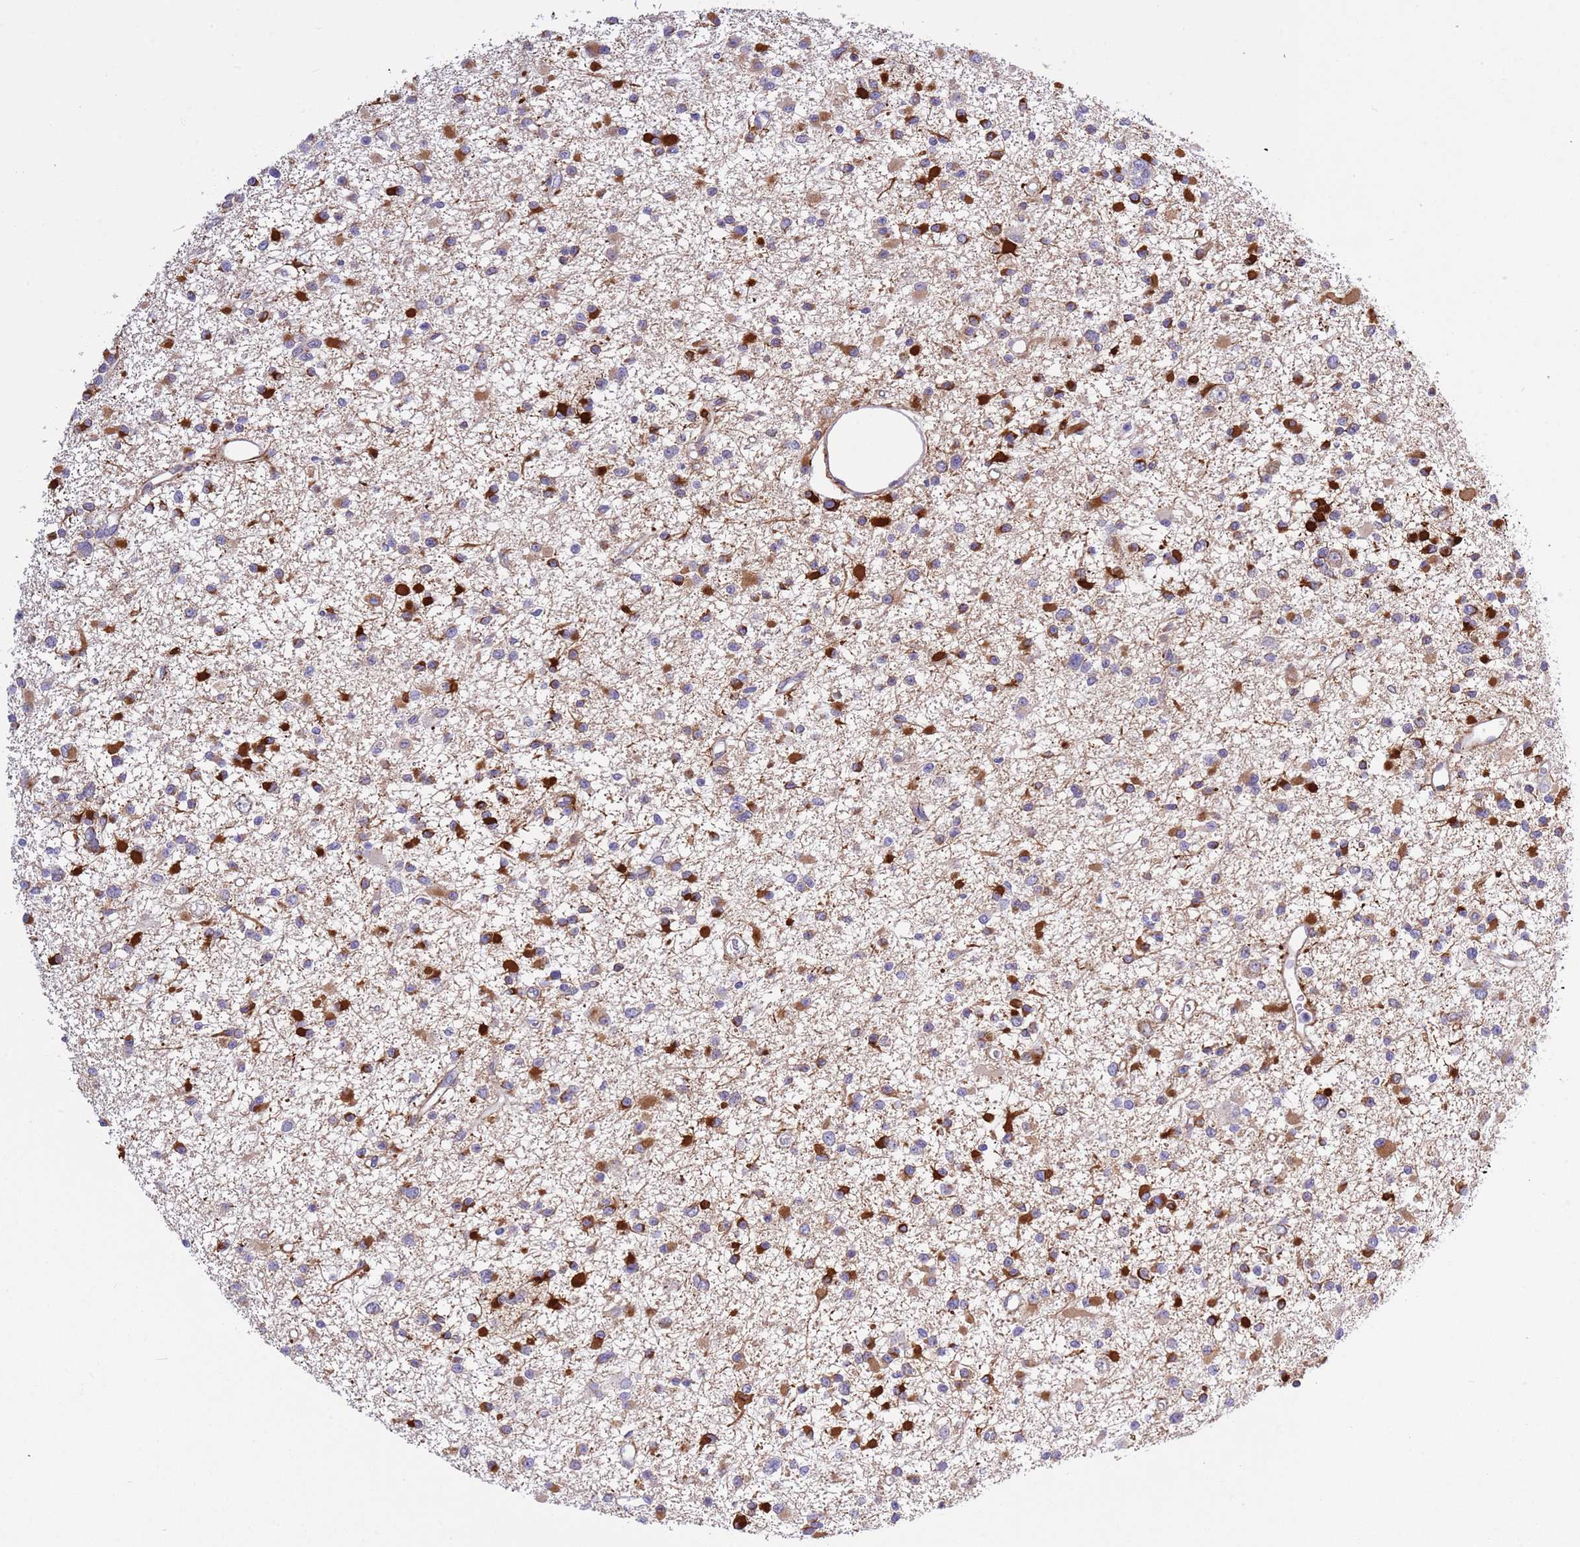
{"staining": {"intensity": "strong", "quantity": "25%-75%", "location": "cytoplasmic/membranous"}, "tissue": "glioma", "cell_type": "Tumor cells", "image_type": "cancer", "snomed": [{"axis": "morphology", "description": "Glioma, malignant, Low grade"}, {"axis": "topography", "description": "Brain"}], "caption": "High-magnification brightfield microscopy of low-grade glioma (malignant) stained with DAB (3,3'-diaminobenzidine) (brown) and counterstained with hematoxylin (blue). tumor cells exhibit strong cytoplasmic/membranous expression is seen in approximately25%-75% of cells.", "gene": "NET1", "patient": {"sex": "female", "age": 22}}